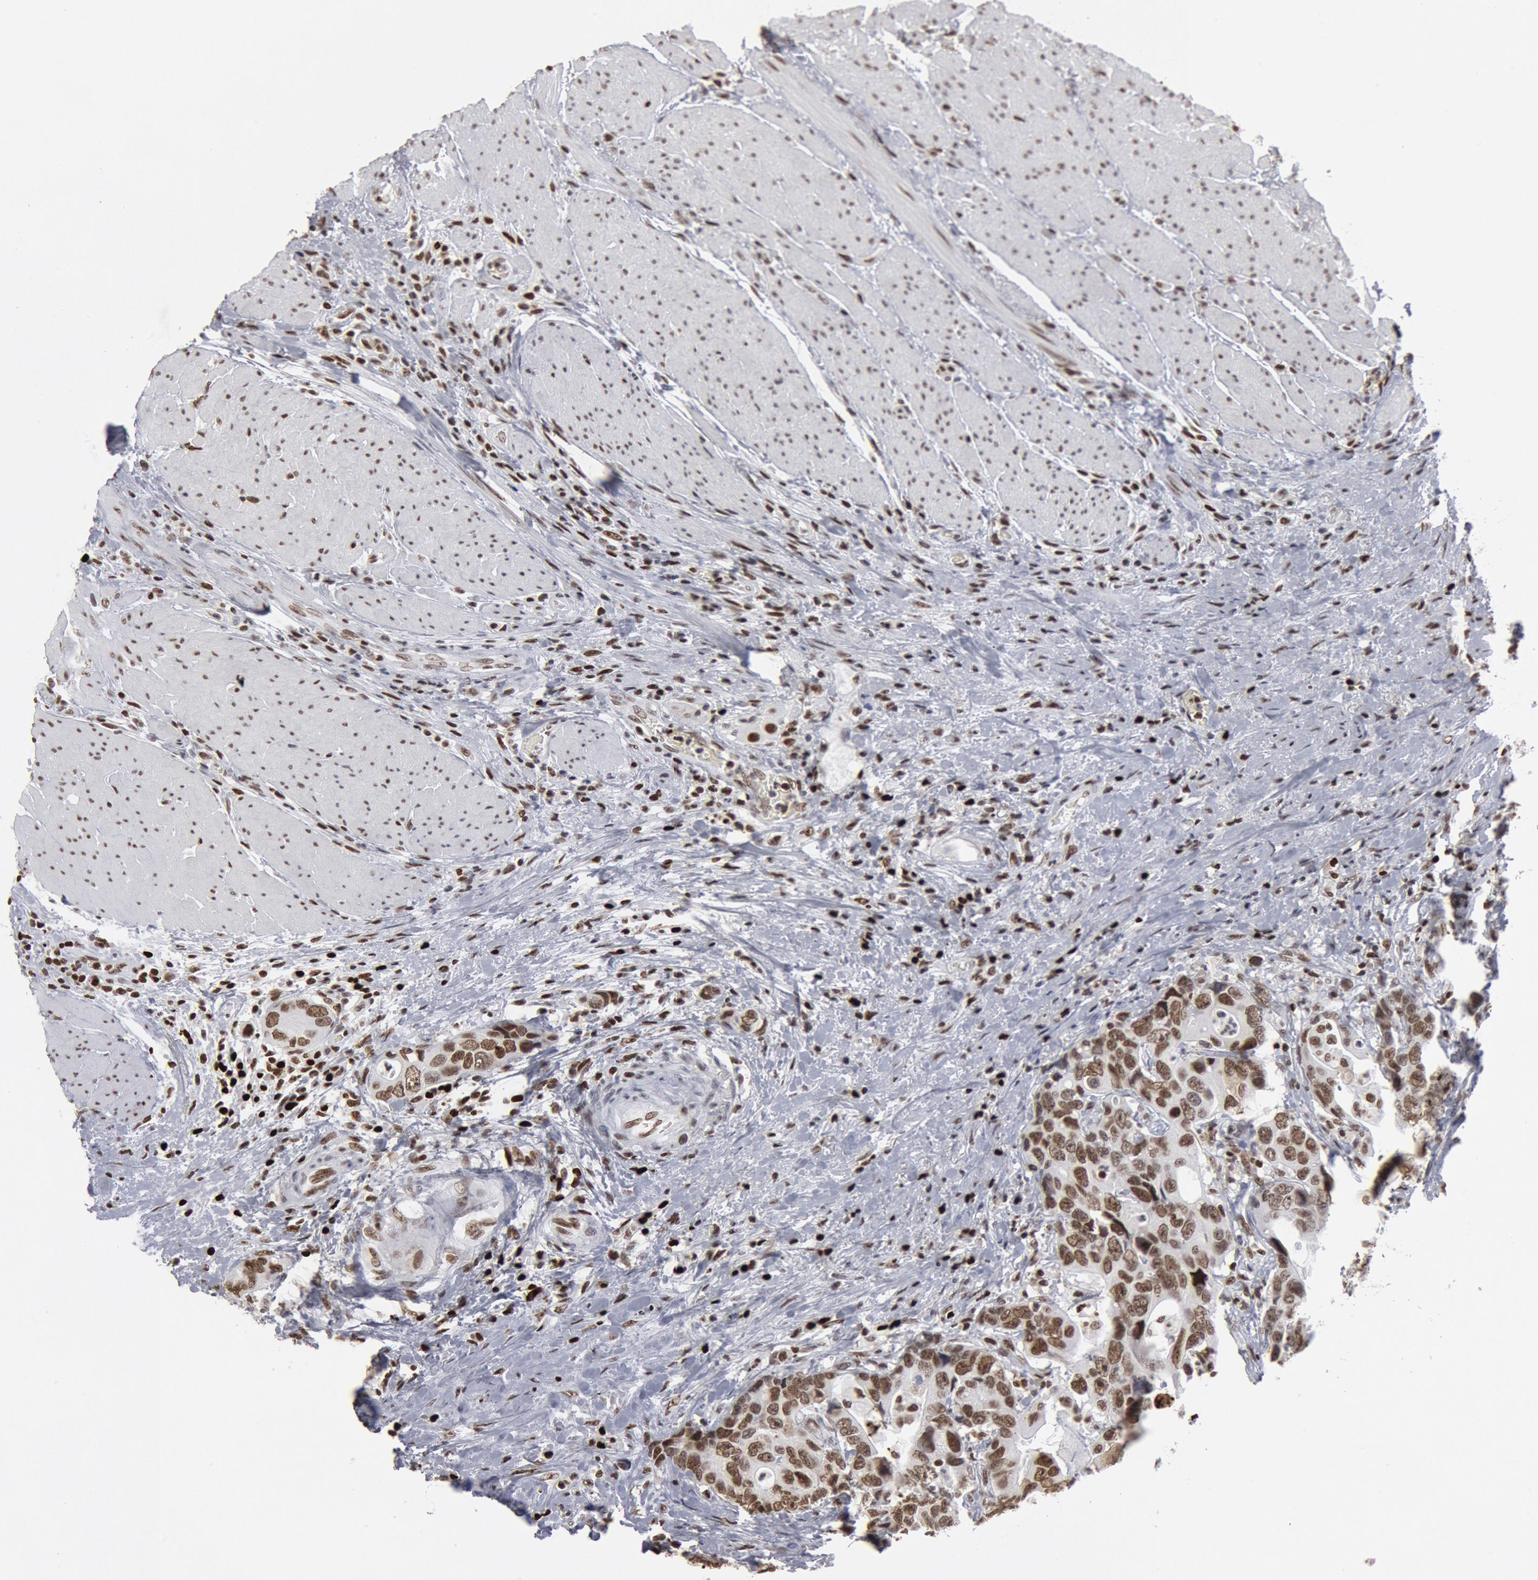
{"staining": {"intensity": "strong", "quantity": ">75%", "location": "nuclear"}, "tissue": "colorectal cancer", "cell_type": "Tumor cells", "image_type": "cancer", "snomed": [{"axis": "morphology", "description": "Adenocarcinoma, NOS"}, {"axis": "topography", "description": "Rectum"}], "caption": "Protein positivity by IHC reveals strong nuclear positivity in about >75% of tumor cells in colorectal cancer (adenocarcinoma). (Brightfield microscopy of DAB IHC at high magnification).", "gene": "SUB1", "patient": {"sex": "female", "age": 67}}